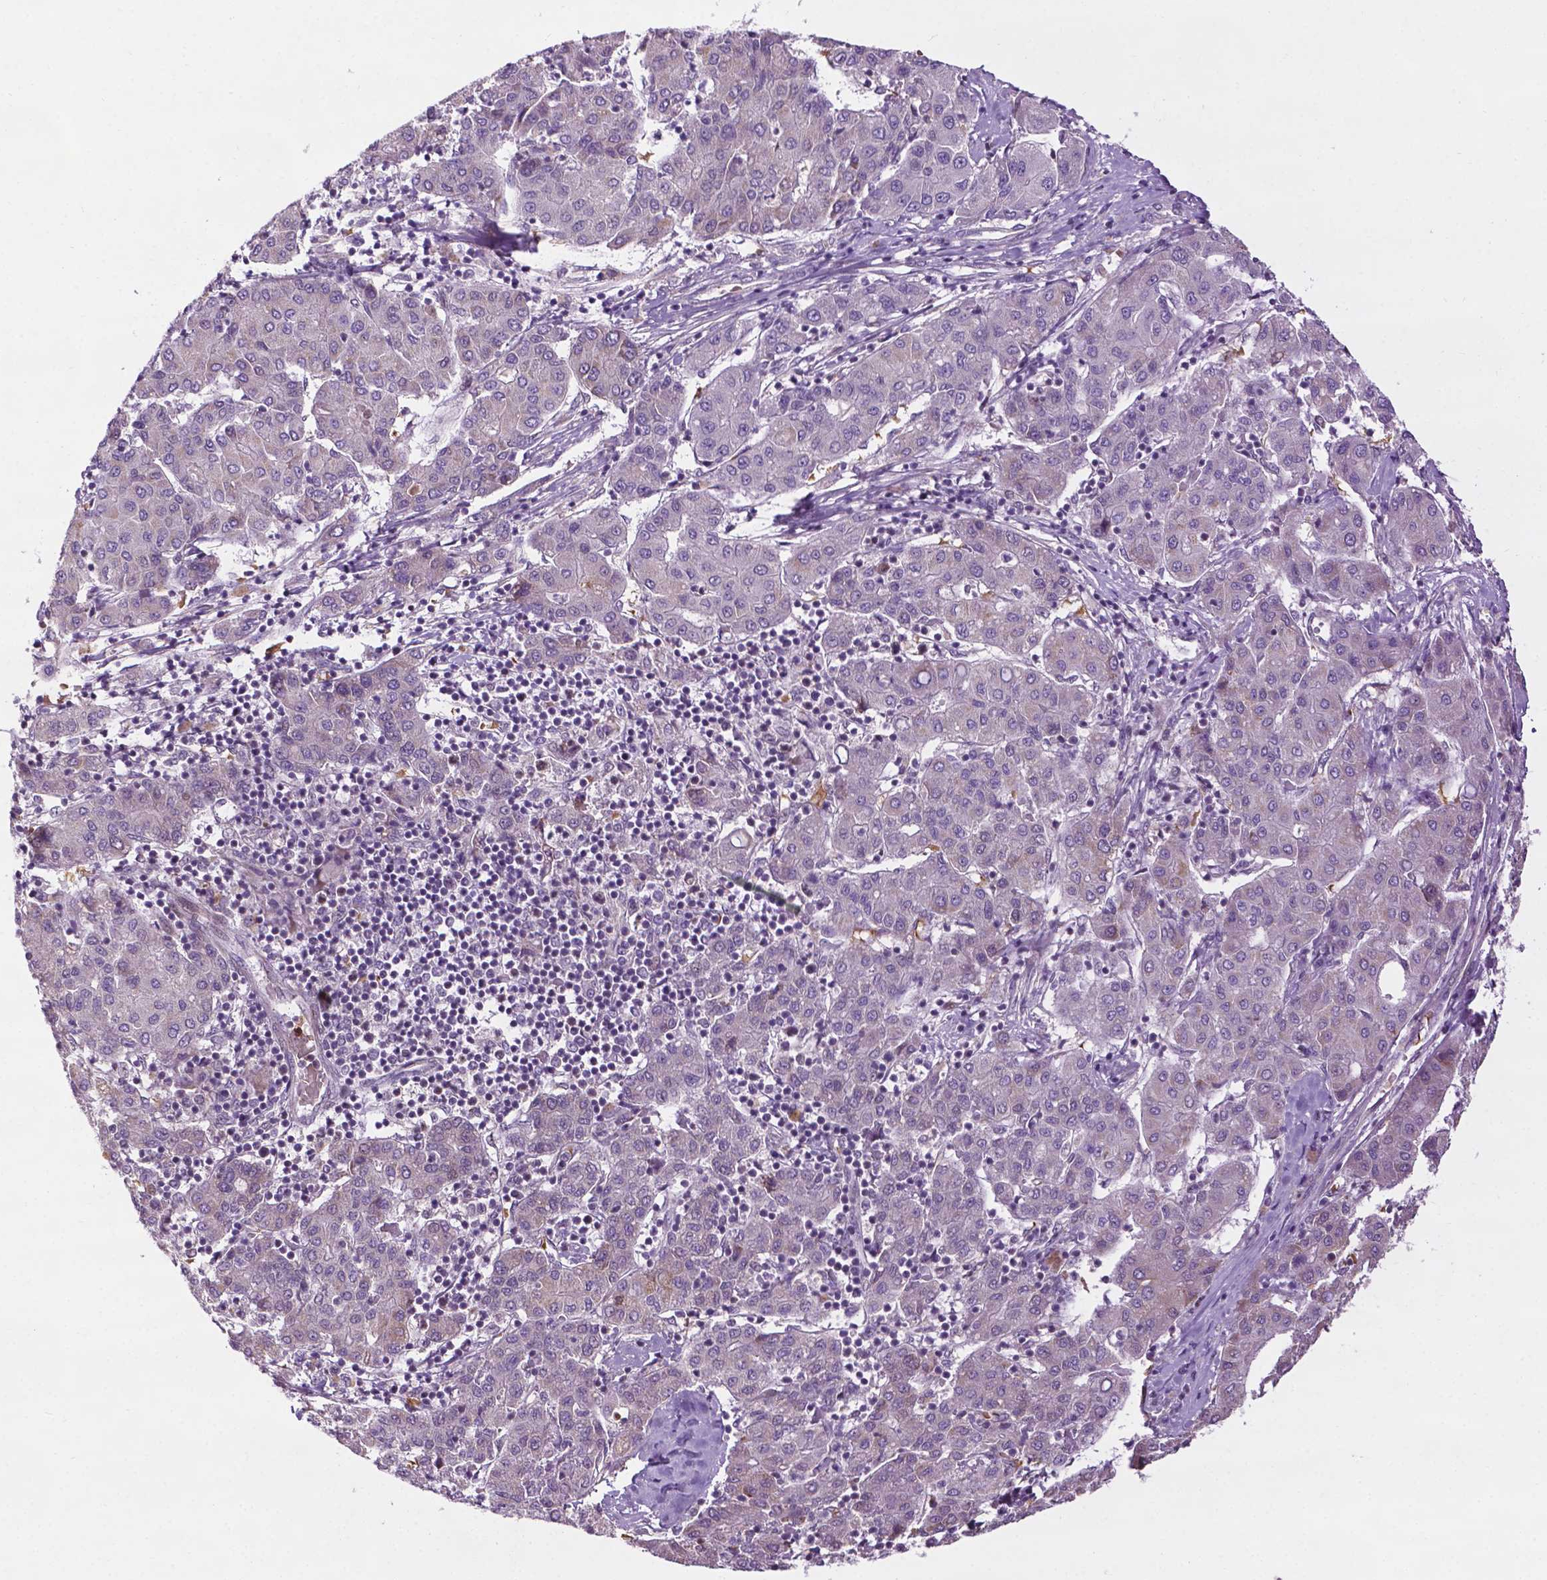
{"staining": {"intensity": "negative", "quantity": "none", "location": "none"}, "tissue": "liver cancer", "cell_type": "Tumor cells", "image_type": "cancer", "snomed": [{"axis": "morphology", "description": "Carcinoma, Hepatocellular, NOS"}, {"axis": "topography", "description": "Liver"}], "caption": "A high-resolution photomicrograph shows immunohistochemistry staining of liver hepatocellular carcinoma, which reveals no significant expression in tumor cells.", "gene": "ZNF41", "patient": {"sex": "male", "age": 65}}